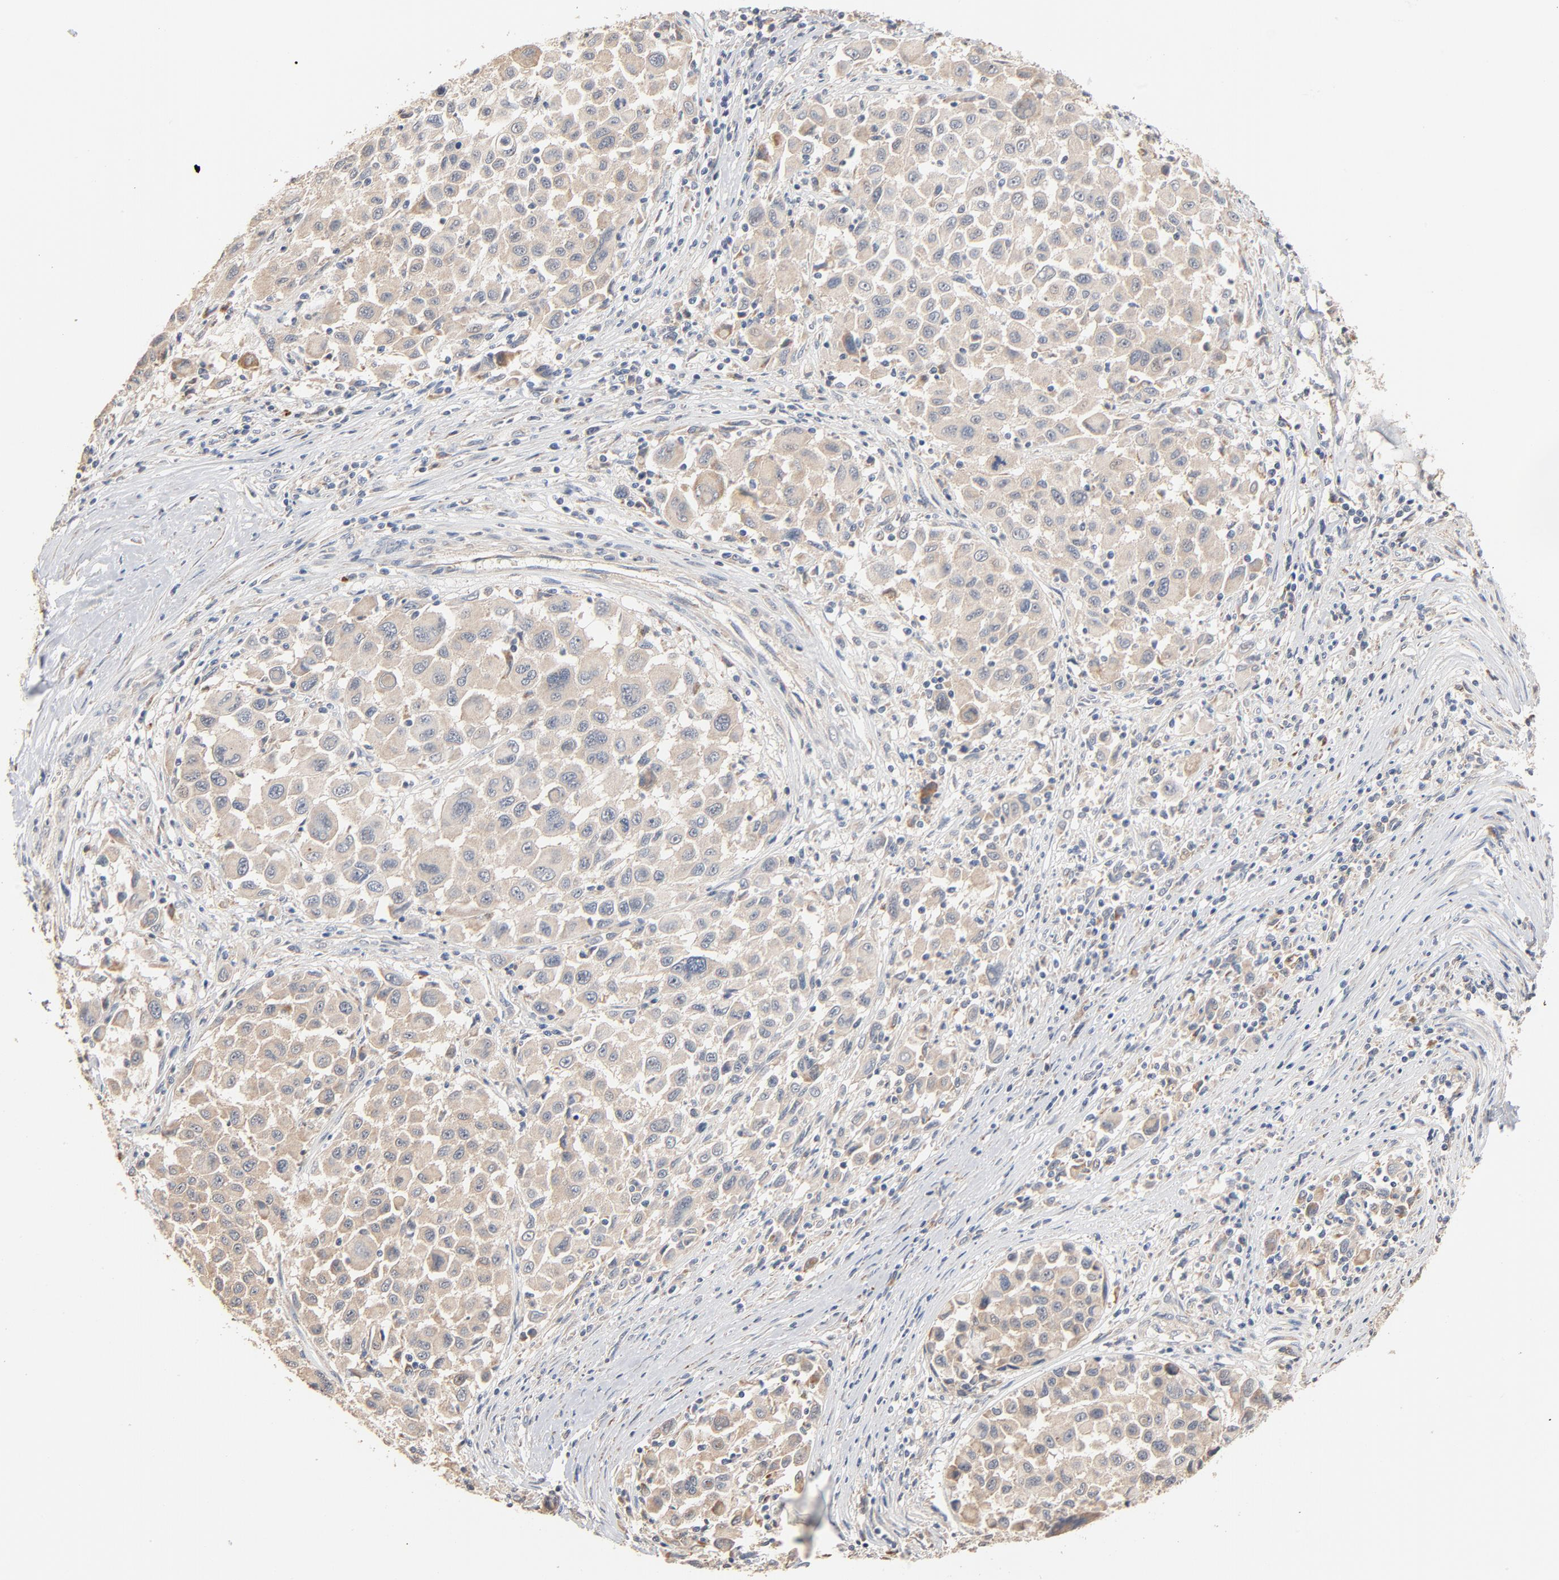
{"staining": {"intensity": "weak", "quantity": ">75%", "location": "cytoplasmic/membranous"}, "tissue": "melanoma", "cell_type": "Tumor cells", "image_type": "cancer", "snomed": [{"axis": "morphology", "description": "Malignant melanoma, Metastatic site"}, {"axis": "topography", "description": "Lymph node"}], "caption": "Approximately >75% of tumor cells in malignant melanoma (metastatic site) display weak cytoplasmic/membranous protein positivity as visualized by brown immunohistochemical staining.", "gene": "ZDHHC8", "patient": {"sex": "male", "age": 61}}